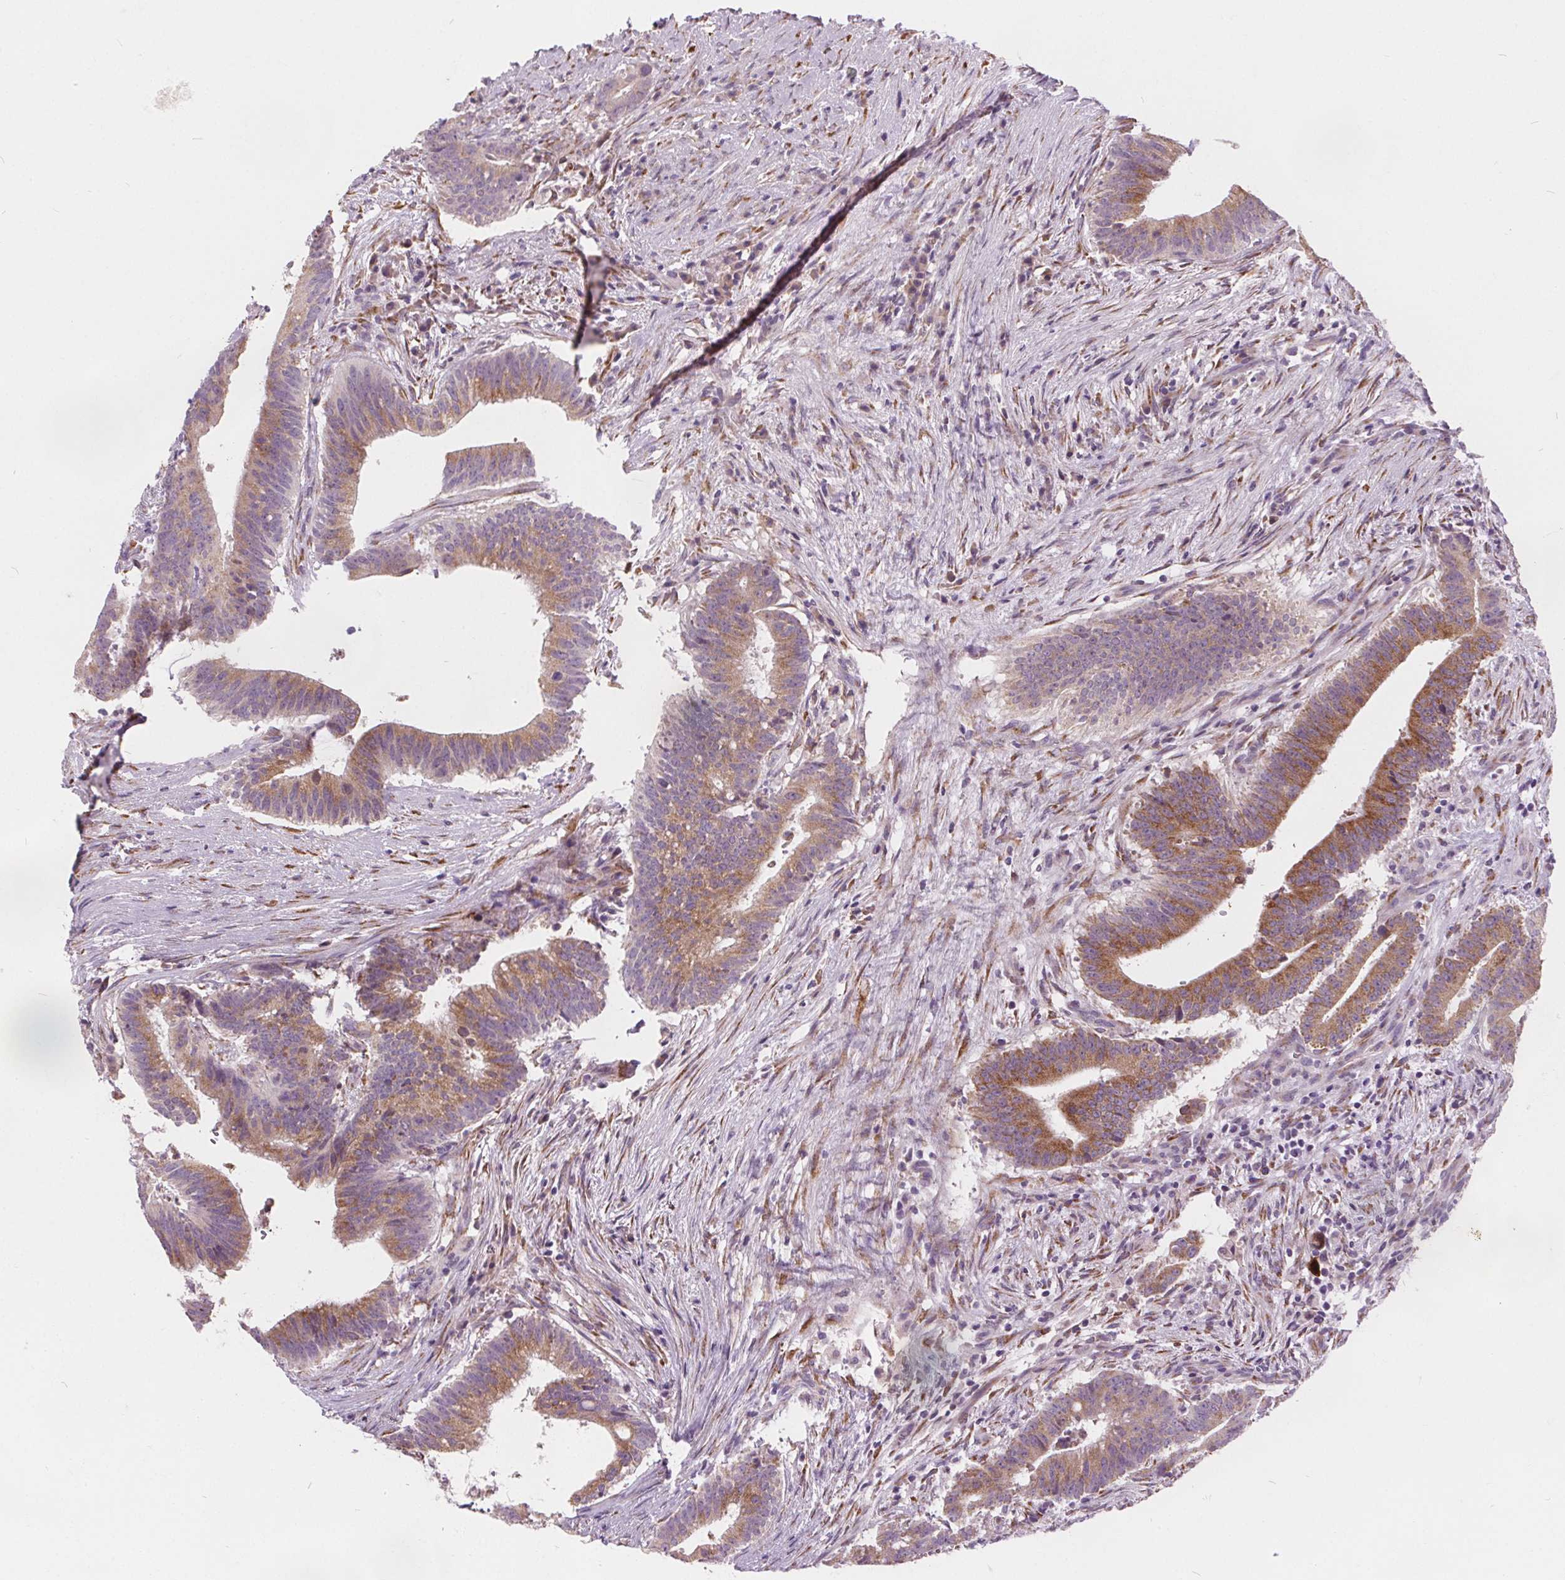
{"staining": {"intensity": "moderate", "quantity": ">75%", "location": "cytoplasmic/membranous"}, "tissue": "colorectal cancer", "cell_type": "Tumor cells", "image_type": "cancer", "snomed": [{"axis": "morphology", "description": "Adenocarcinoma, NOS"}, {"axis": "topography", "description": "Colon"}], "caption": "A brown stain labels moderate cytoplasmic/membranous positivity of a protein in colorectal cancer tumor cells.", "gene": "ACOX2", "patient": {"sex": "female", "age": 43}}